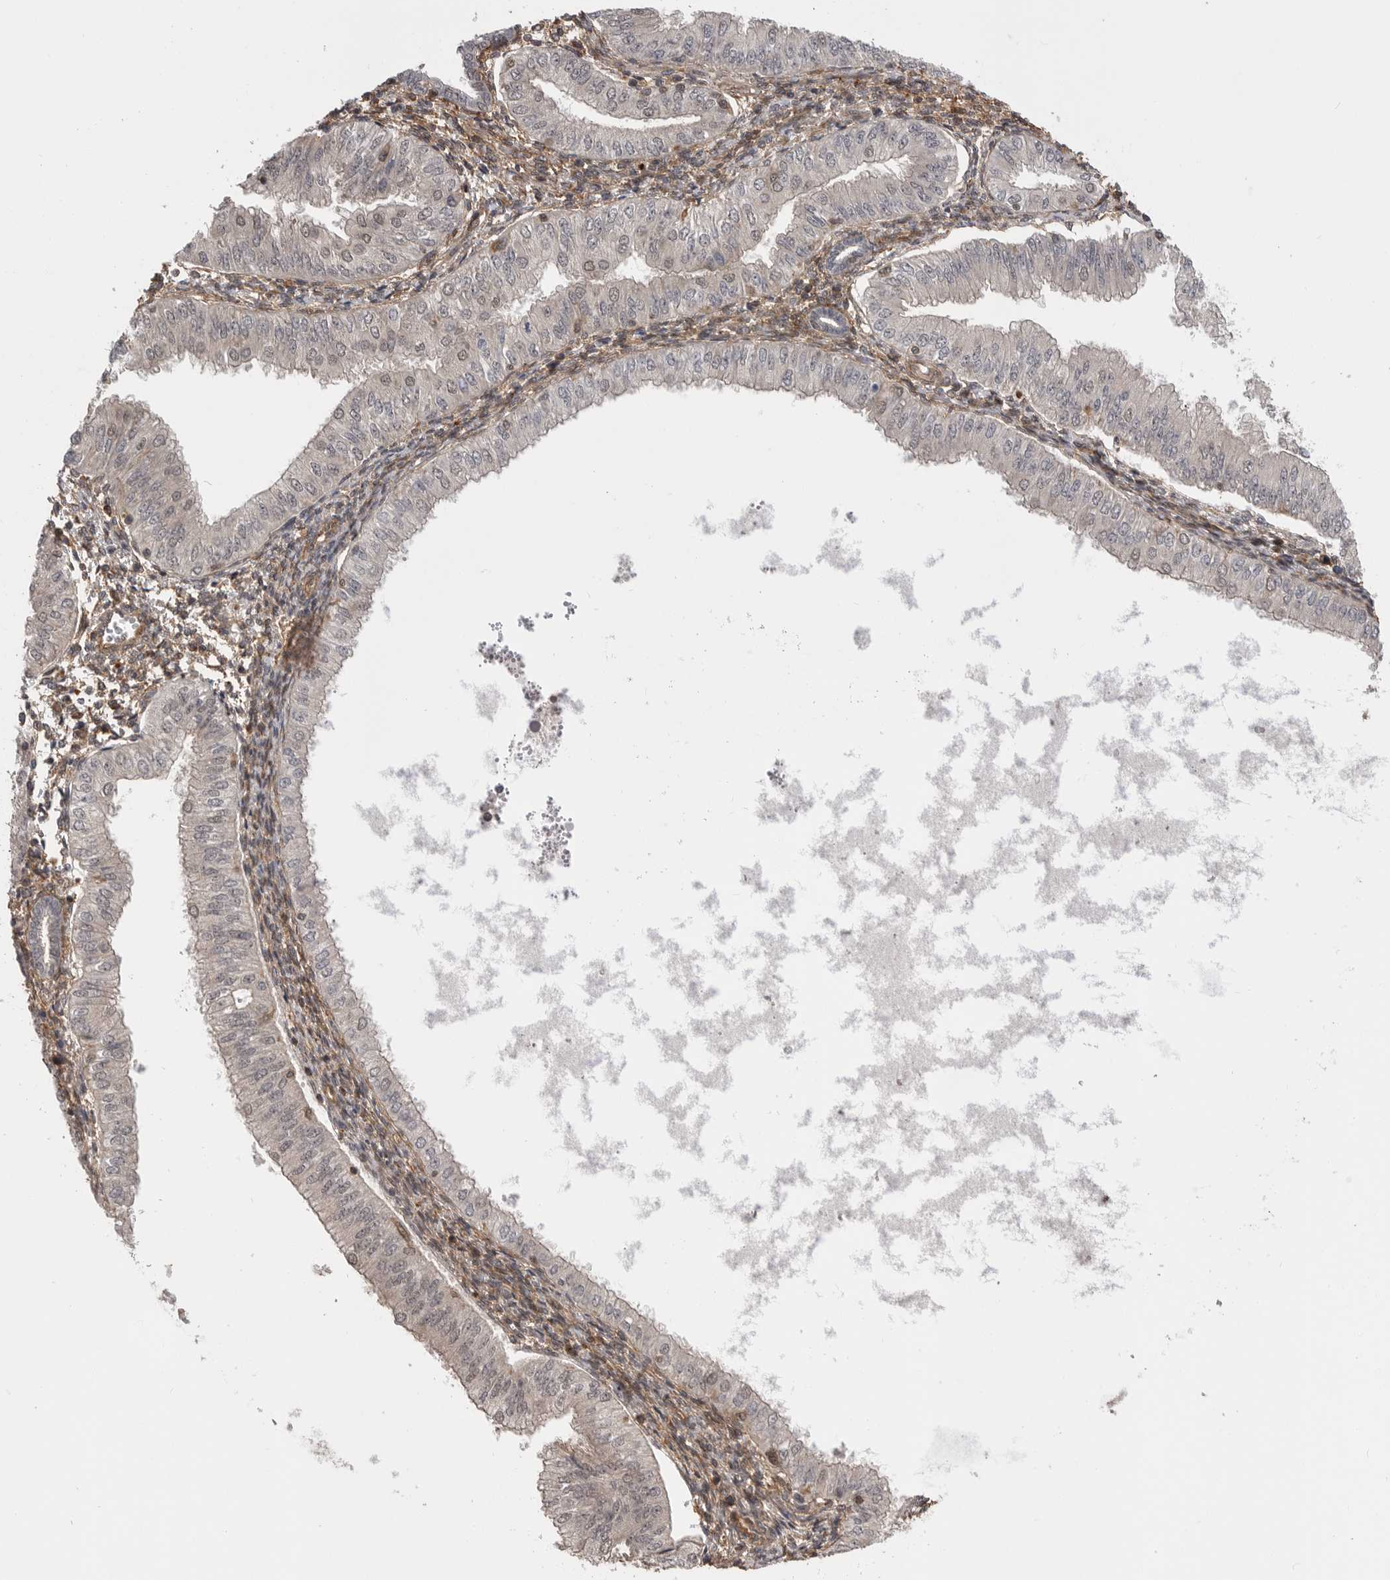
{"staining": {"intensity": "weak", "quantity": "<25%", "location": "nuclear"}, "tissue": "endometrial cancer", "cell_type": "Tumor cells", "image_type": "cancer", "snomed": [{"axis": "morphology", "description": "Normal tissue, NOS"}, {"axis": "morphology", "description": "Adenocarcinoma, NOS"}, {"axis": "topography", "description": "Endometrium"}], "caption": "High magnification brightfield microscopy of adenocarcinoma (endometrial) stained with DAB (3,3'-diaminobenzidine) (brown) and counterstained with hematoxylin (blue): tumor cells show no significant positivity.", "gene": "TRIM56", "patient": {"sex": "female", "age": 53}}